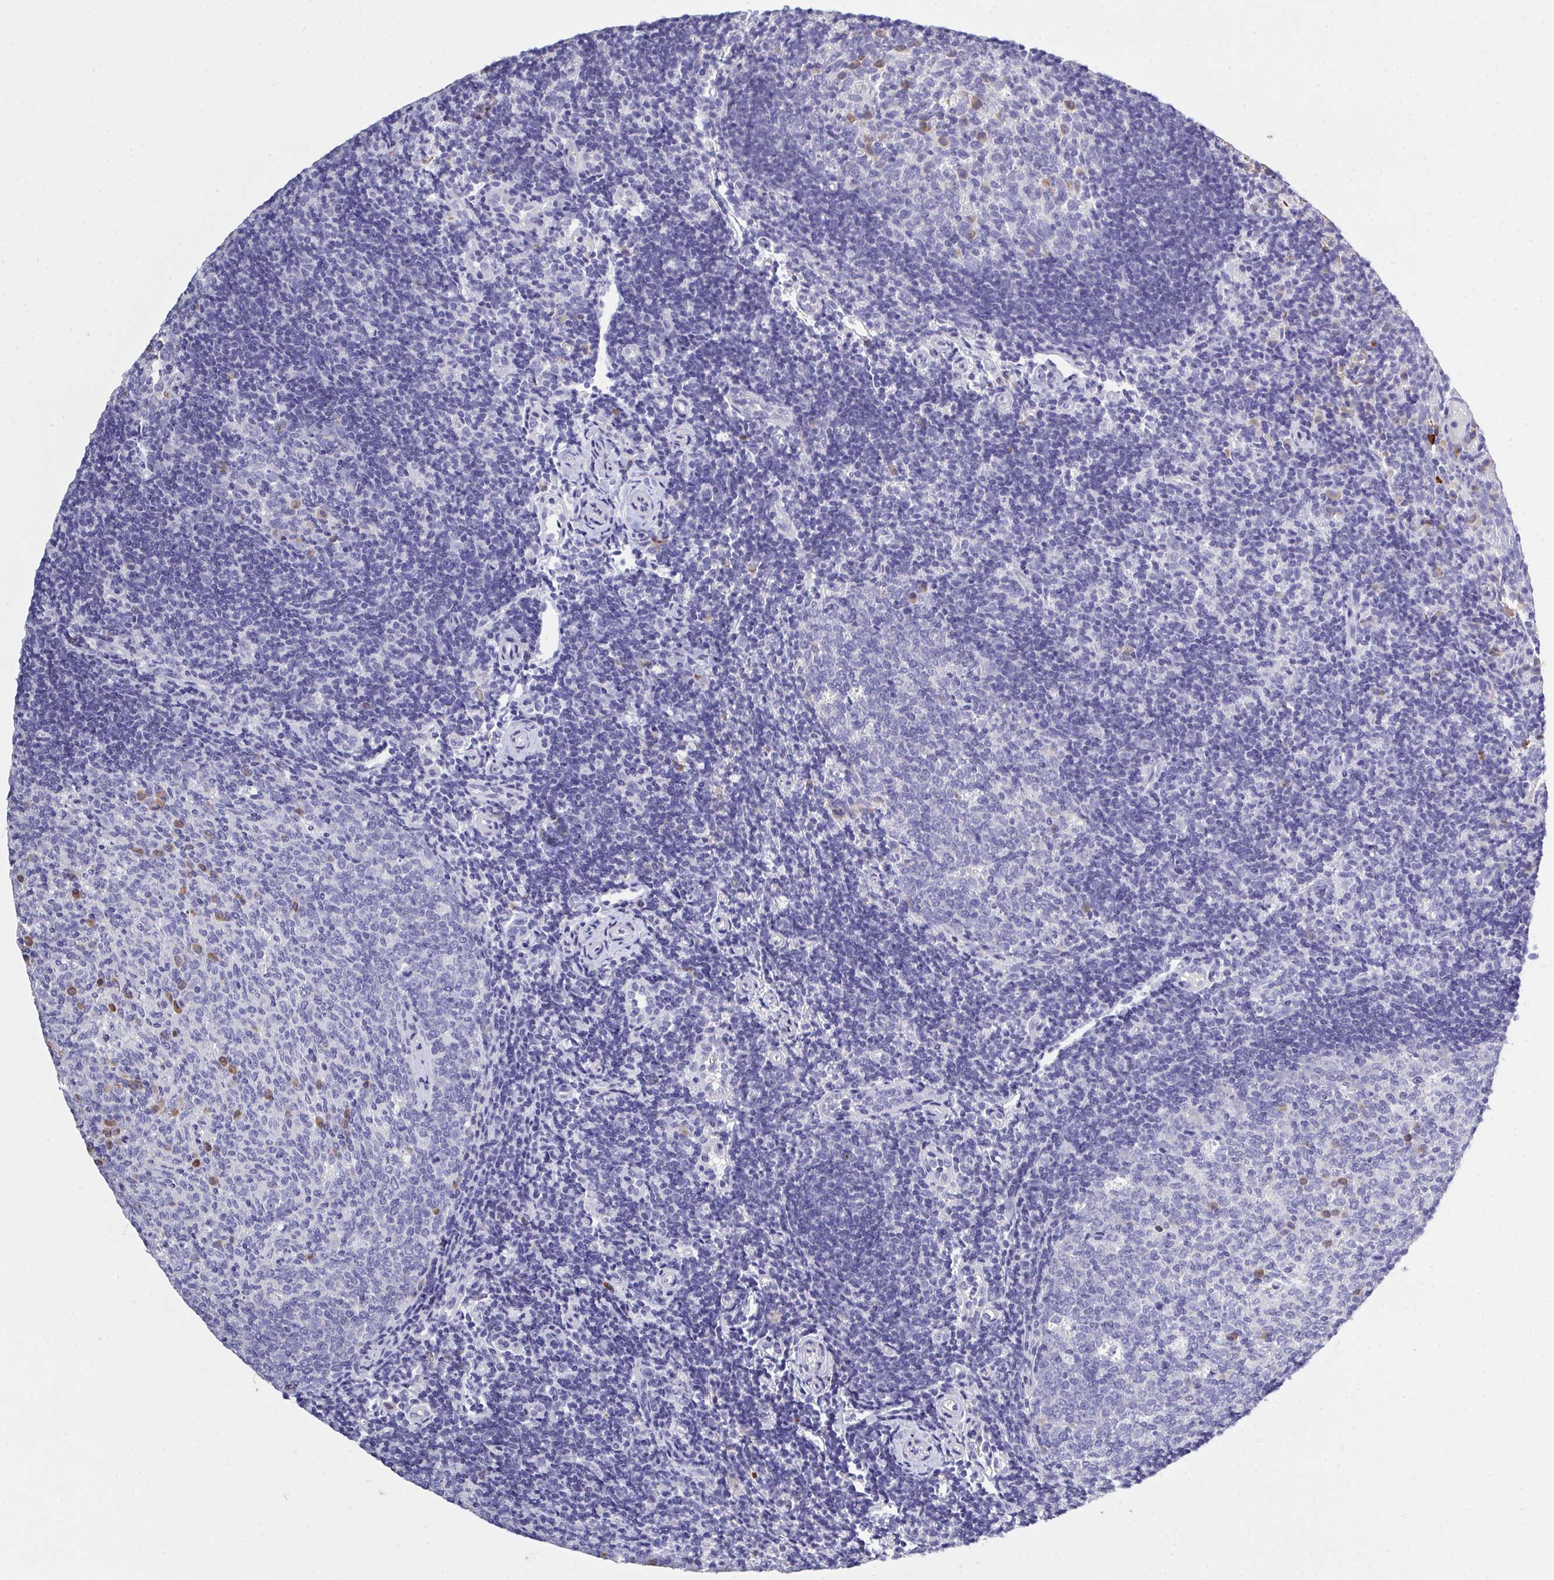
{"staining": {"intensity": "moderate", "quantity": "<25%", "location": "cytoplasmic/membranous"}, "tissue": "tonsil", "cell_type": "Germinal center cells", "image_type": "normal", "snomed": [{"axis": "morphology", "description": "Normal tissue, NOS"}, {"axis": "topography", "description": "Tonsil"}], "caption": "Immunohistochemical staining of unremarkable human tonsil reveals <25% levels of moderate cytoplasmic/membranous protein positivity in about <25% of germinal center cells. Immunohistochemistry stains the protein of interest in brown and the nuclei are stained blue.", "gene": "LRRC58", "patient": {"sex": "female", "age": 10}}